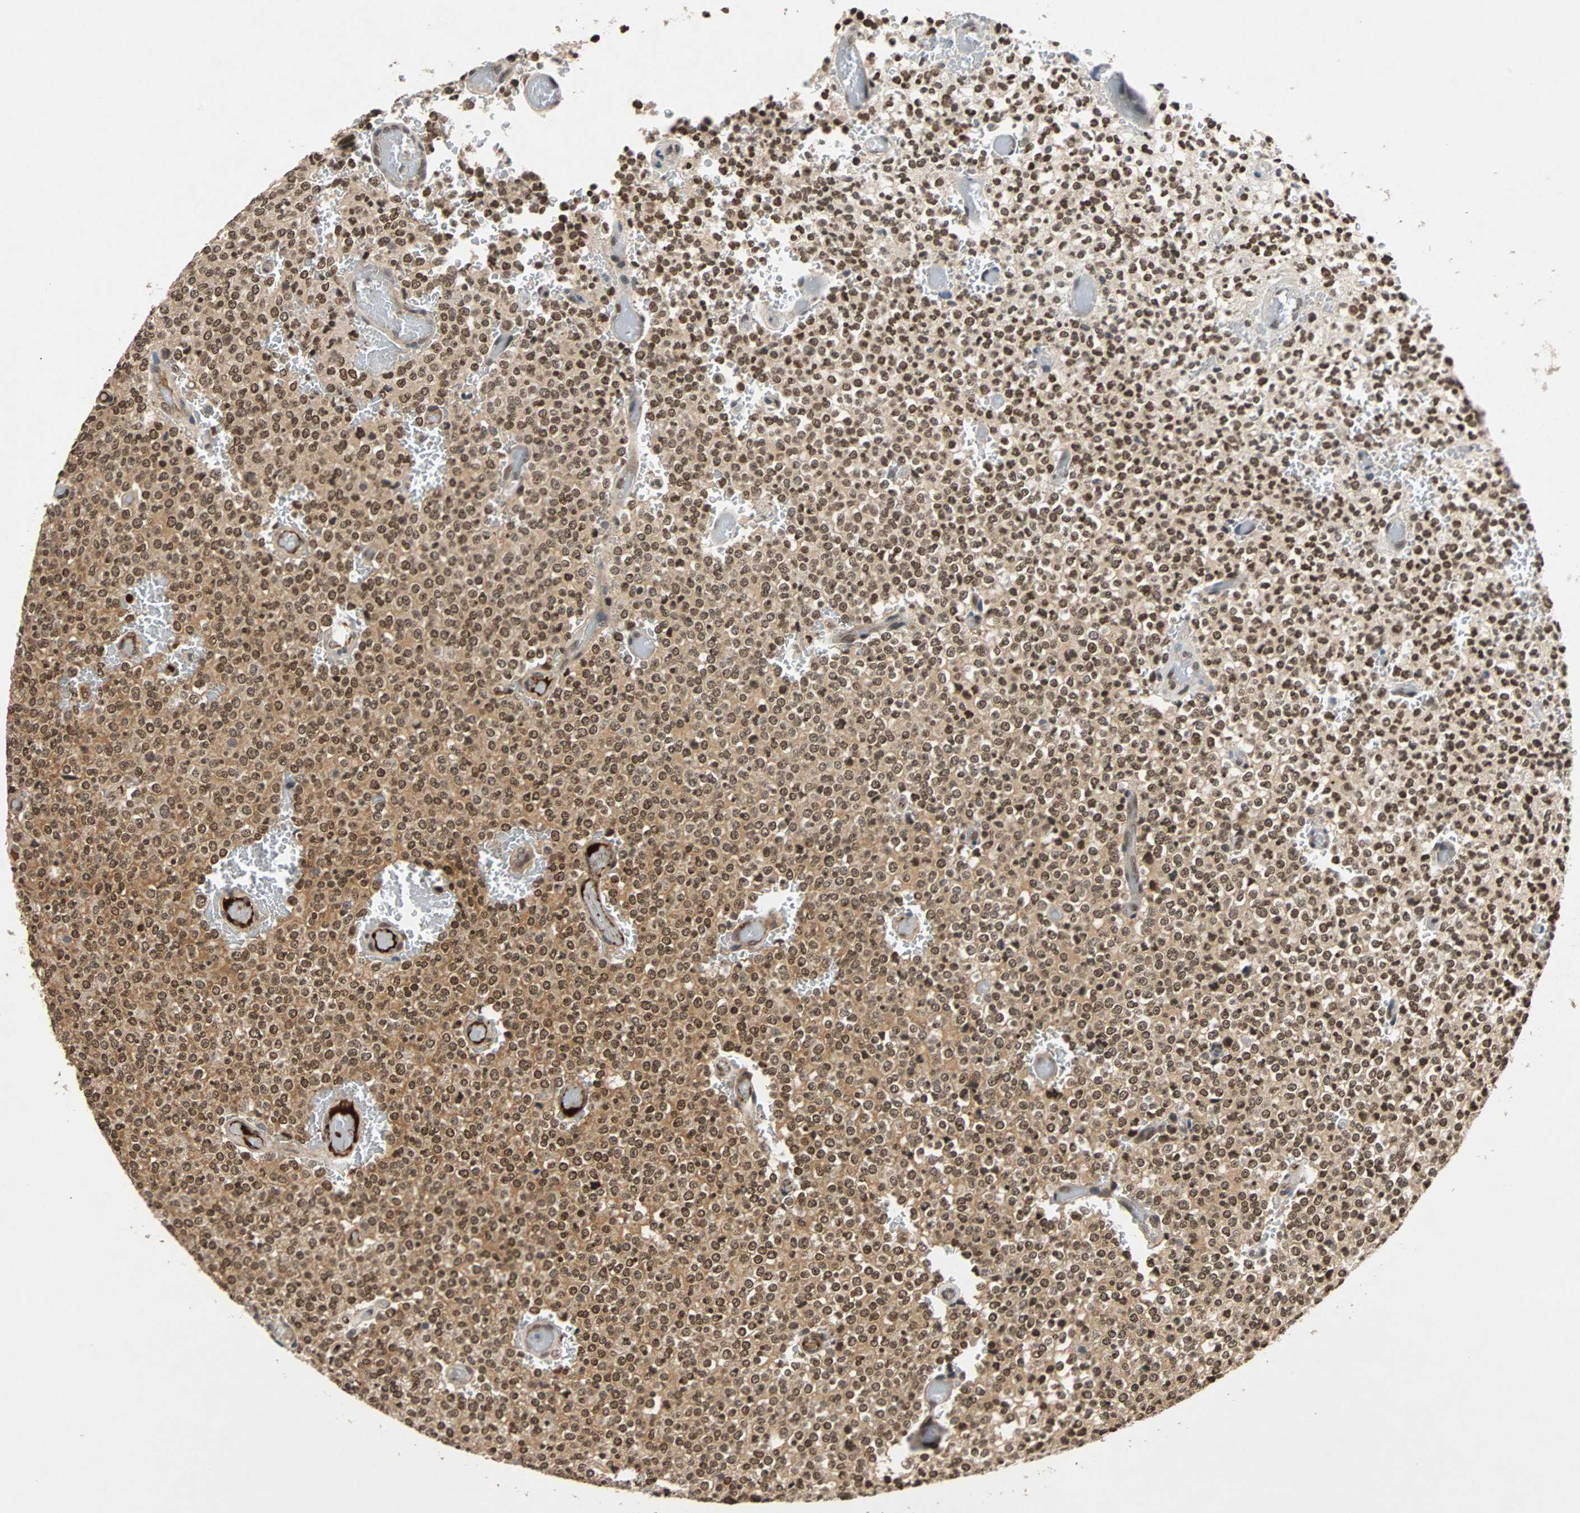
{"staining": {"intensity": "strong", "quantity": ">75%", "location": "cytoplasmic/membranous,nuclear"}, "tissue": "glioma", "cell_type": "Tumor cells", "image_type": "cancer", "snomed": [{"axis": "morphology", "description": "Glioma, malignant, High grade"}, {"axis": "topography", "description": "pancreas cauda"}], "caption": "The image reveals a brown stain indicating the presence of a protein in the cytoplasmic/membranous and nuclear of tumor cells in glioma. (Brightfield microscopy of DAB IHC at high magnification).", "gene": "PHC1", "patient": {"sex": "male", "age": 60}}